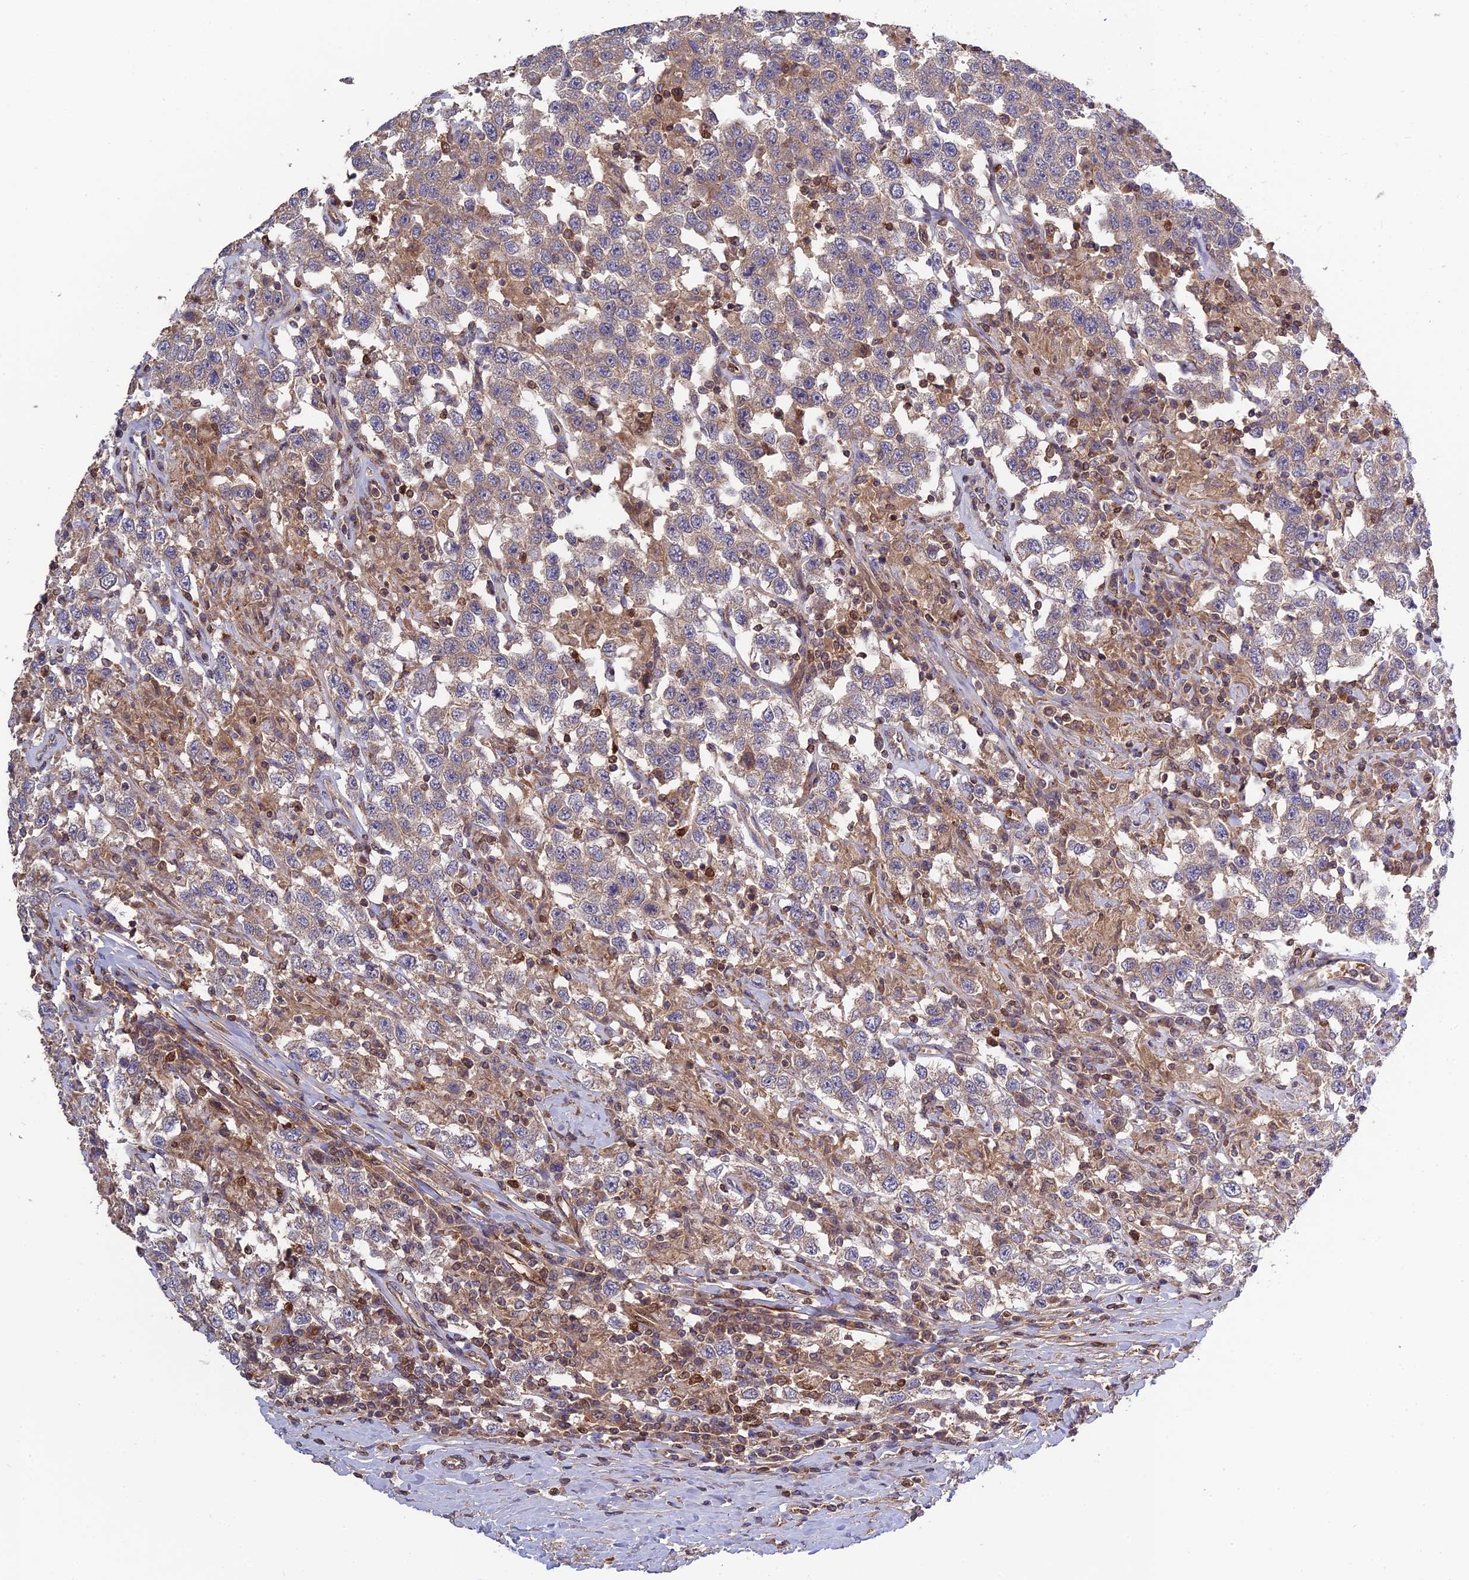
{"staining": {"intensity": "weak", "quantity": "25%-75%", "location": "cytoplasmic/membranous"}, "tissue": "testis cancer", "cell_type": "Tumor cells", "image_type": "cancer", "snomed": [{"axis": "morphology", "description": "Seminoma, NOS"}, {"axis": "topography", "description": "Testis"}], "caption": "This is an image of immunohistochemistry staining of testis seminoma, which shows weak staining in the cytoplasmic/membranous of tumor cells.", "gene": "RPIA", "patient": {"sex": "male", "age": 41}}